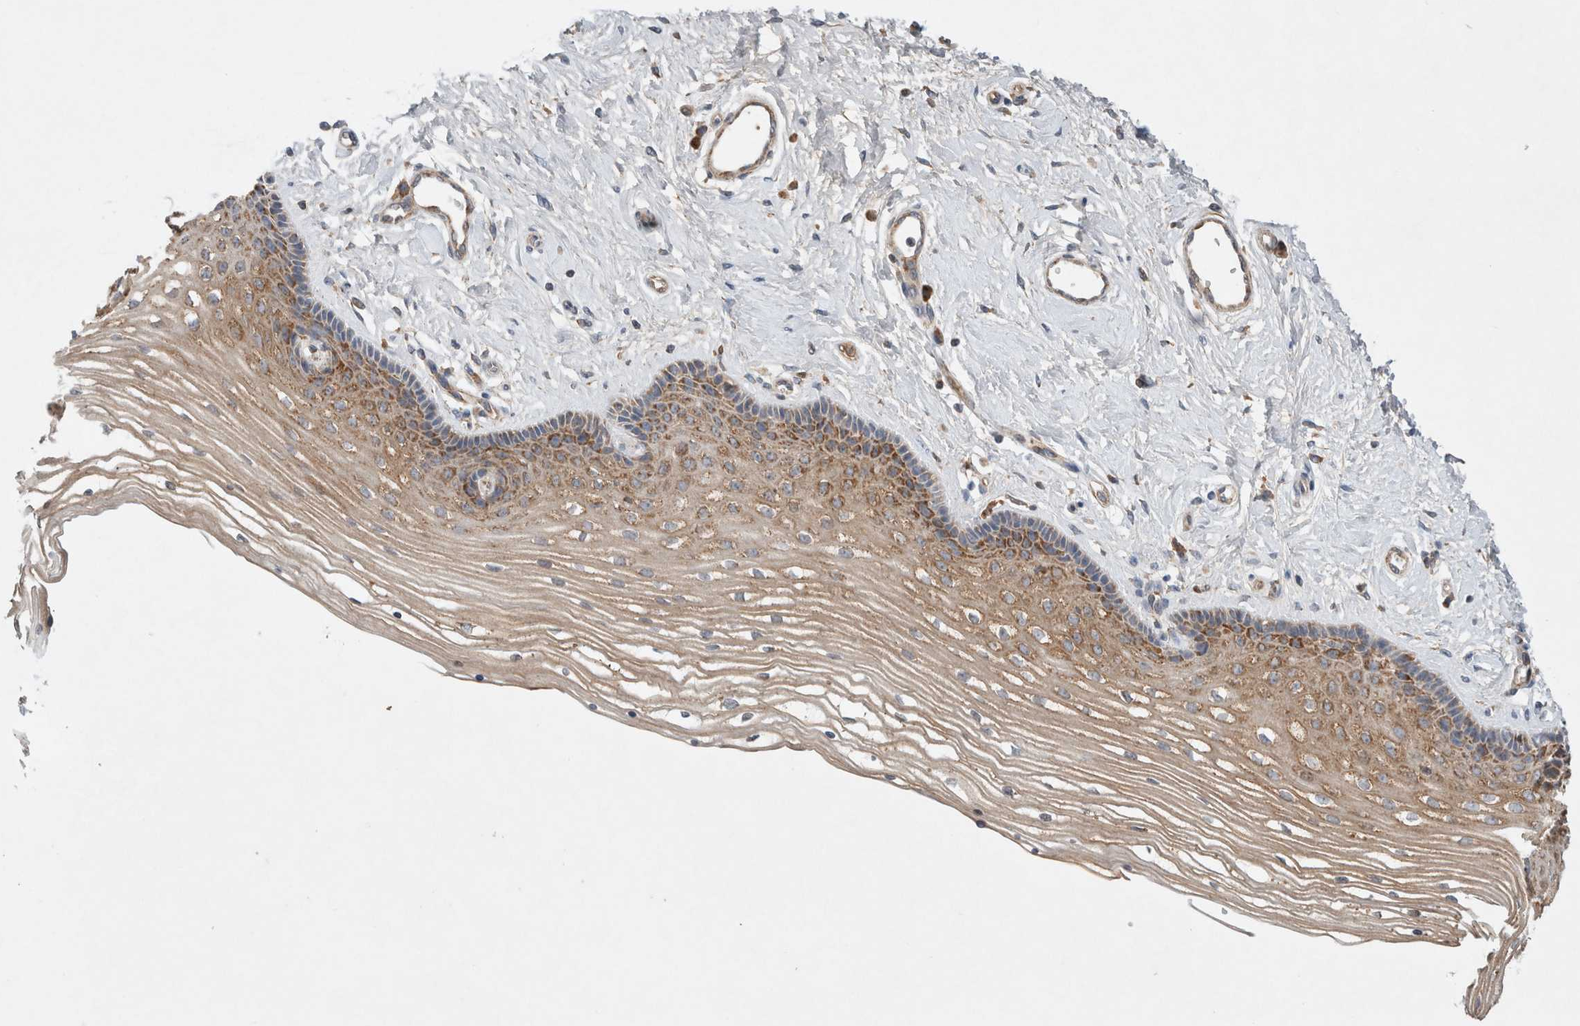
{"staining": {"intensity": "moderate", "quantity": ">75%", "location": "cytoplasmic/membranous"}, "tissue": "vagina", "cell_type": "Squamous epithelial cells", "image_type": "normal", "snomed": [{"axis": "morphology", "description": "Normal tissue, NOS"}, {"axis": "topography", "description": "Vagina"}], "caption": "Squamous epithelial cells demonstrate moderate cytoplasmic/membranous positivity in about >75% of cells in normal vagina.", "gene": "MRPS28", "patient": {"sex": "female", "age": 46}}